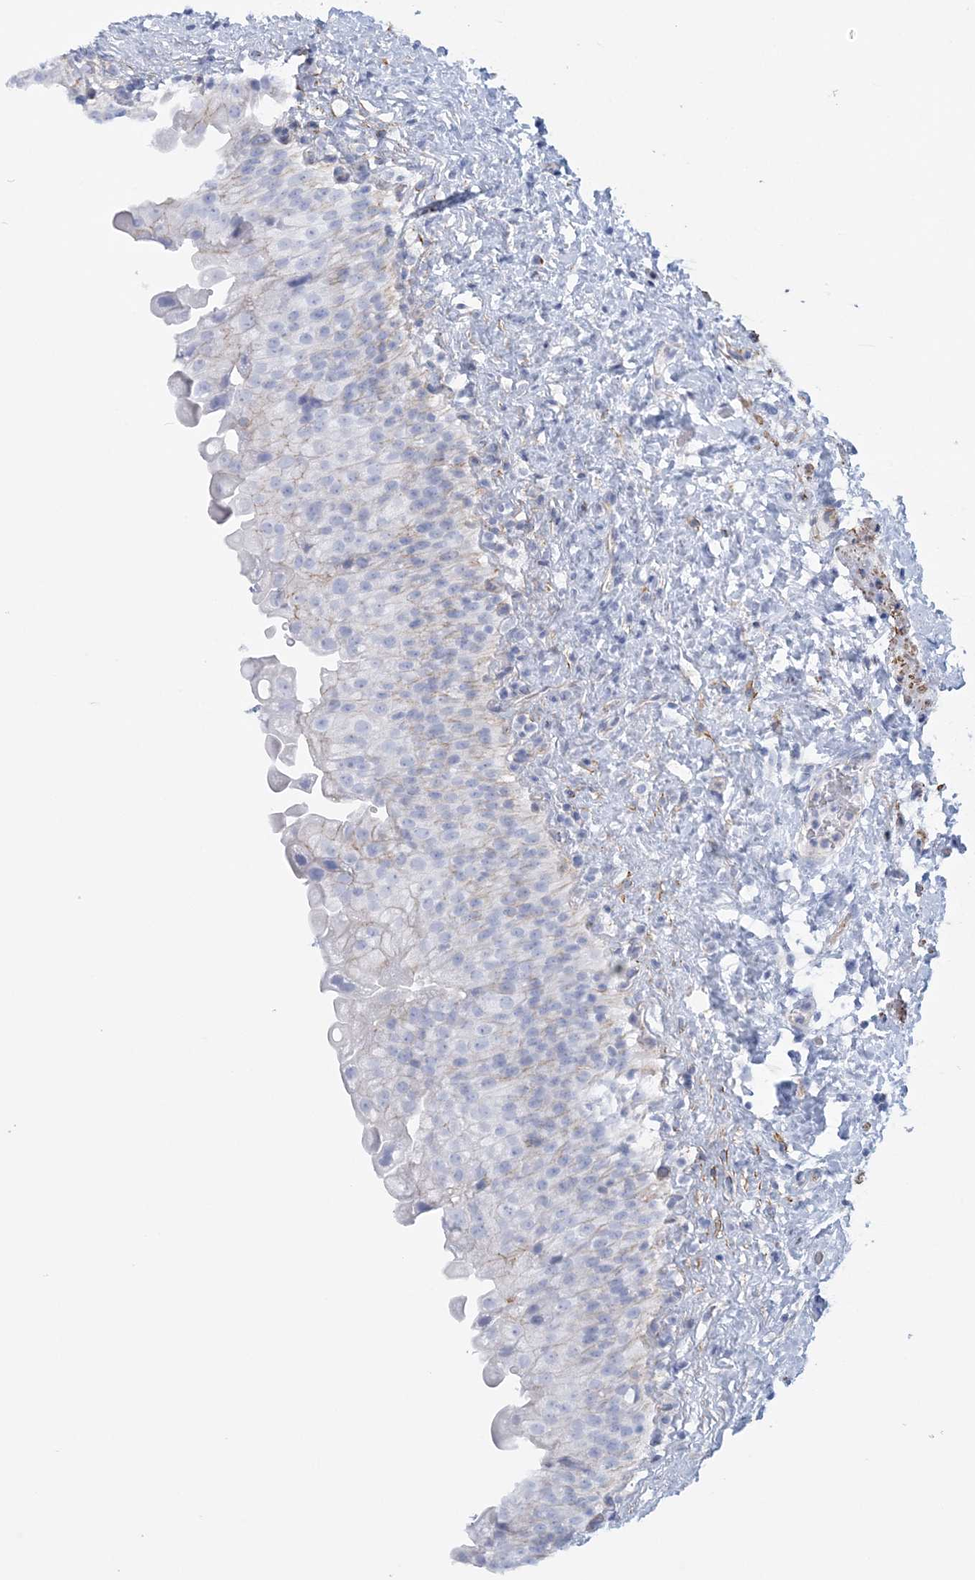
{"staining": {"intensity": "negative", "quantity": "none", "location": "none"}, "tissue": "urinary bladder", "cell_type": "Urothelial cells", "image_type": "normal", "snomed": [{"axis": "morphology", "description": "Normal tissue, NOS"}, {"axis": "topography", "description": "Urinary bladder"}], "caption": "A histopathology image of urinary bladder stained for a protein shows no brown staining in urothelial cells.", "gene": "C11orf21", "patient": {"sex": "female", "age": 27}}